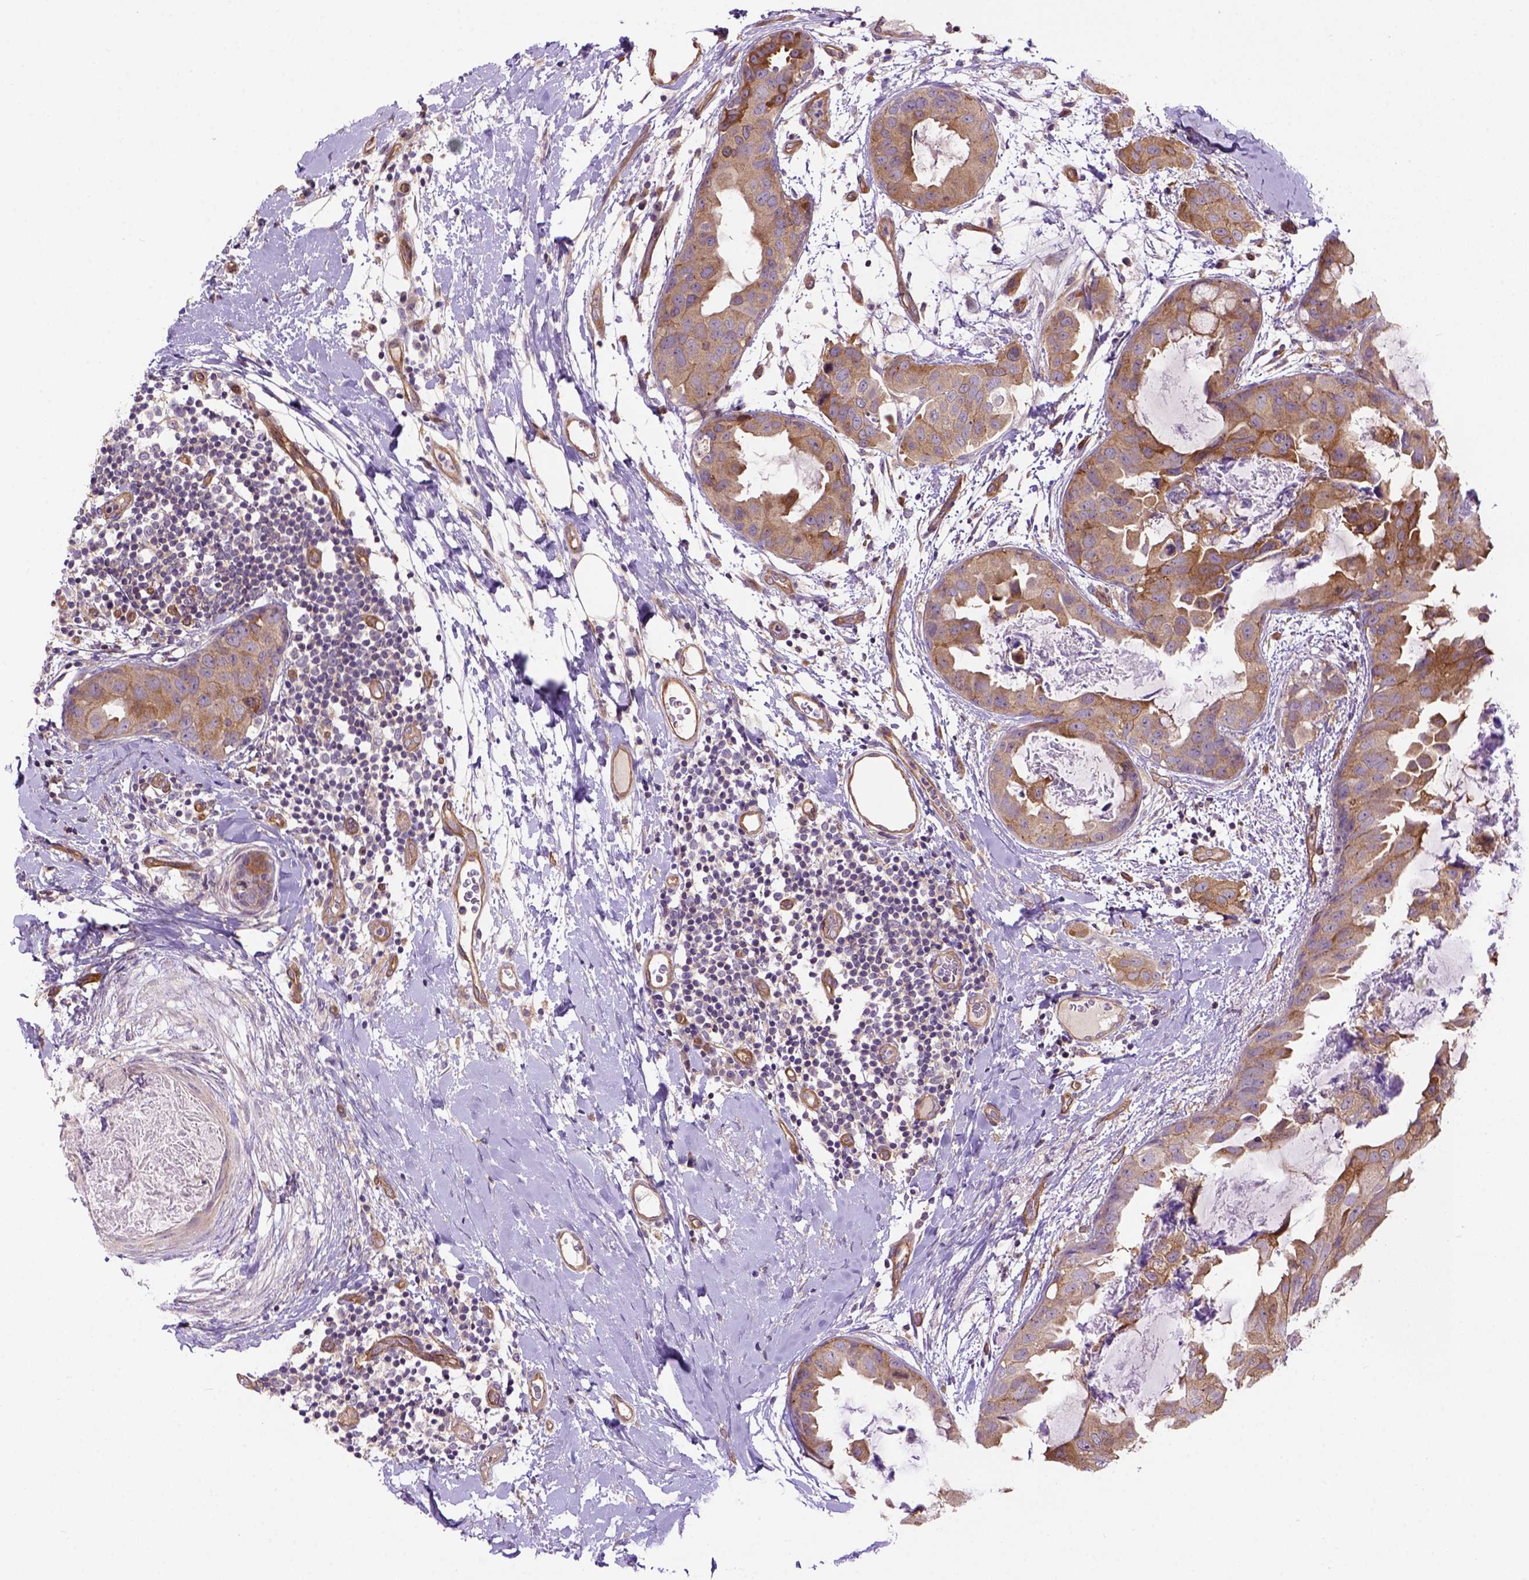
{"staining": {"intensity": "moderate", "quantity": ">75%", "location": "cytoplasmic/membranous"}, "tissue": "breast cancer", "cell_type": "Tumor cells", "image_type": "cancer", "snomed": [{"axis": "morphology", "description": "Normal tissue, NOS"}, {"axis": "morphology", "description": "Duct carcinoma"}, {"axis": "topography", "description": "Breast"}], "caption": "Moderate cytoplasmic/membranous protein staining is identified in approximately >75% of tumor cells in breast cancer (intraductal carcinoma).", "gene": "CASKIN2", "patient": {"sex": "female", "age": 40}}